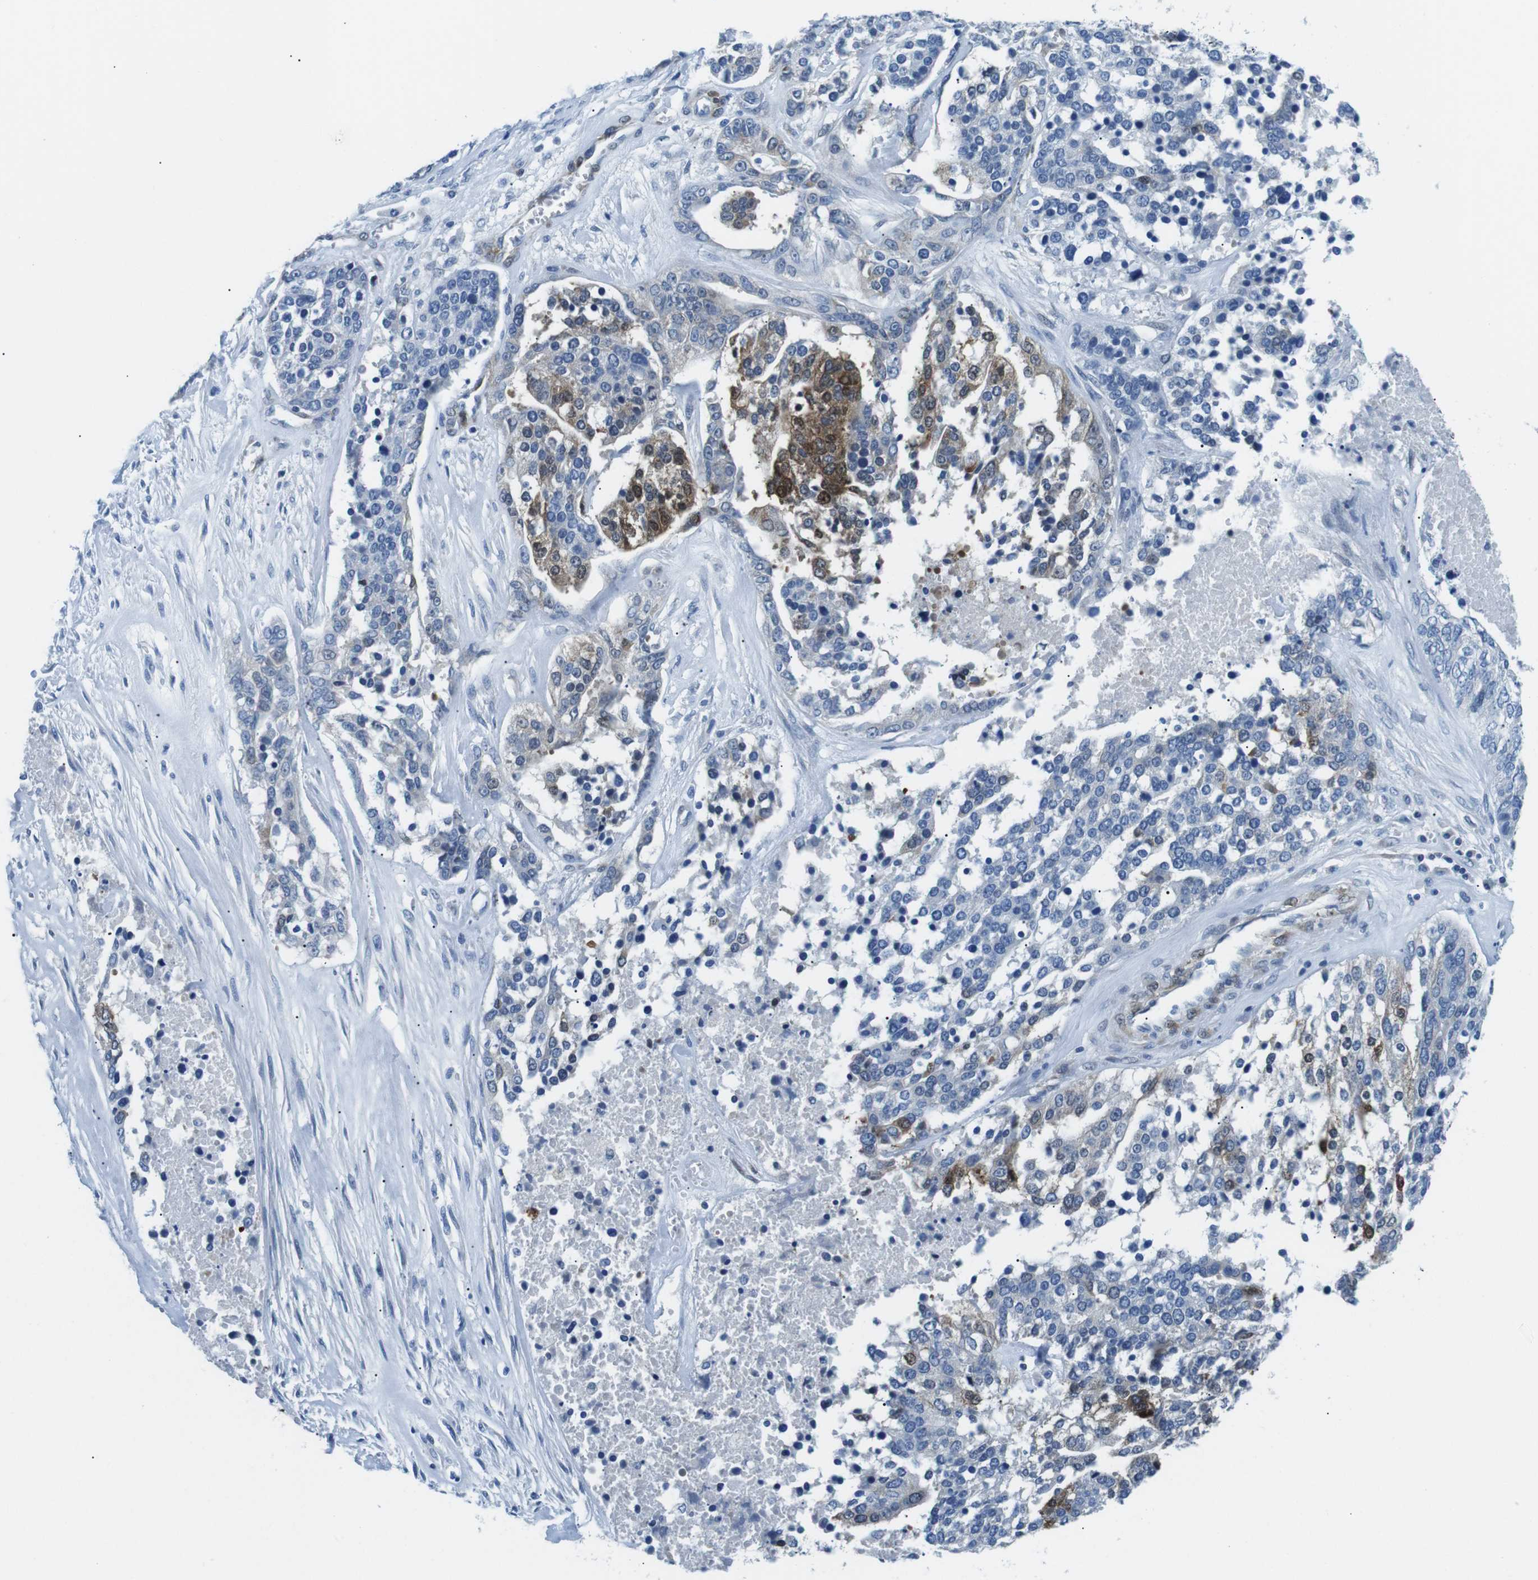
{"staining": {"intensity": "moderate", "quantity": "<25%", "location": "cytoplasmic/membranous"}, "tissue": "ovarian cancer", "cell_type": "Tumor cells", "image_type": "cancer", "snomed": [{"axis": "morphology", "description": "Cystadenocarcinoma, serous, NOS"}, {"axis": "topography", "description": "Ovary"}], "caption": "Protein expression analysis of human ovarian cancer (serous cystadenocarcinoma) reveals moderate cytoplasmic/membranous positivity in about <25% of tumor cells.", "gene": "PHLDA1", "patient": {"sex": "female", "age": 44}}